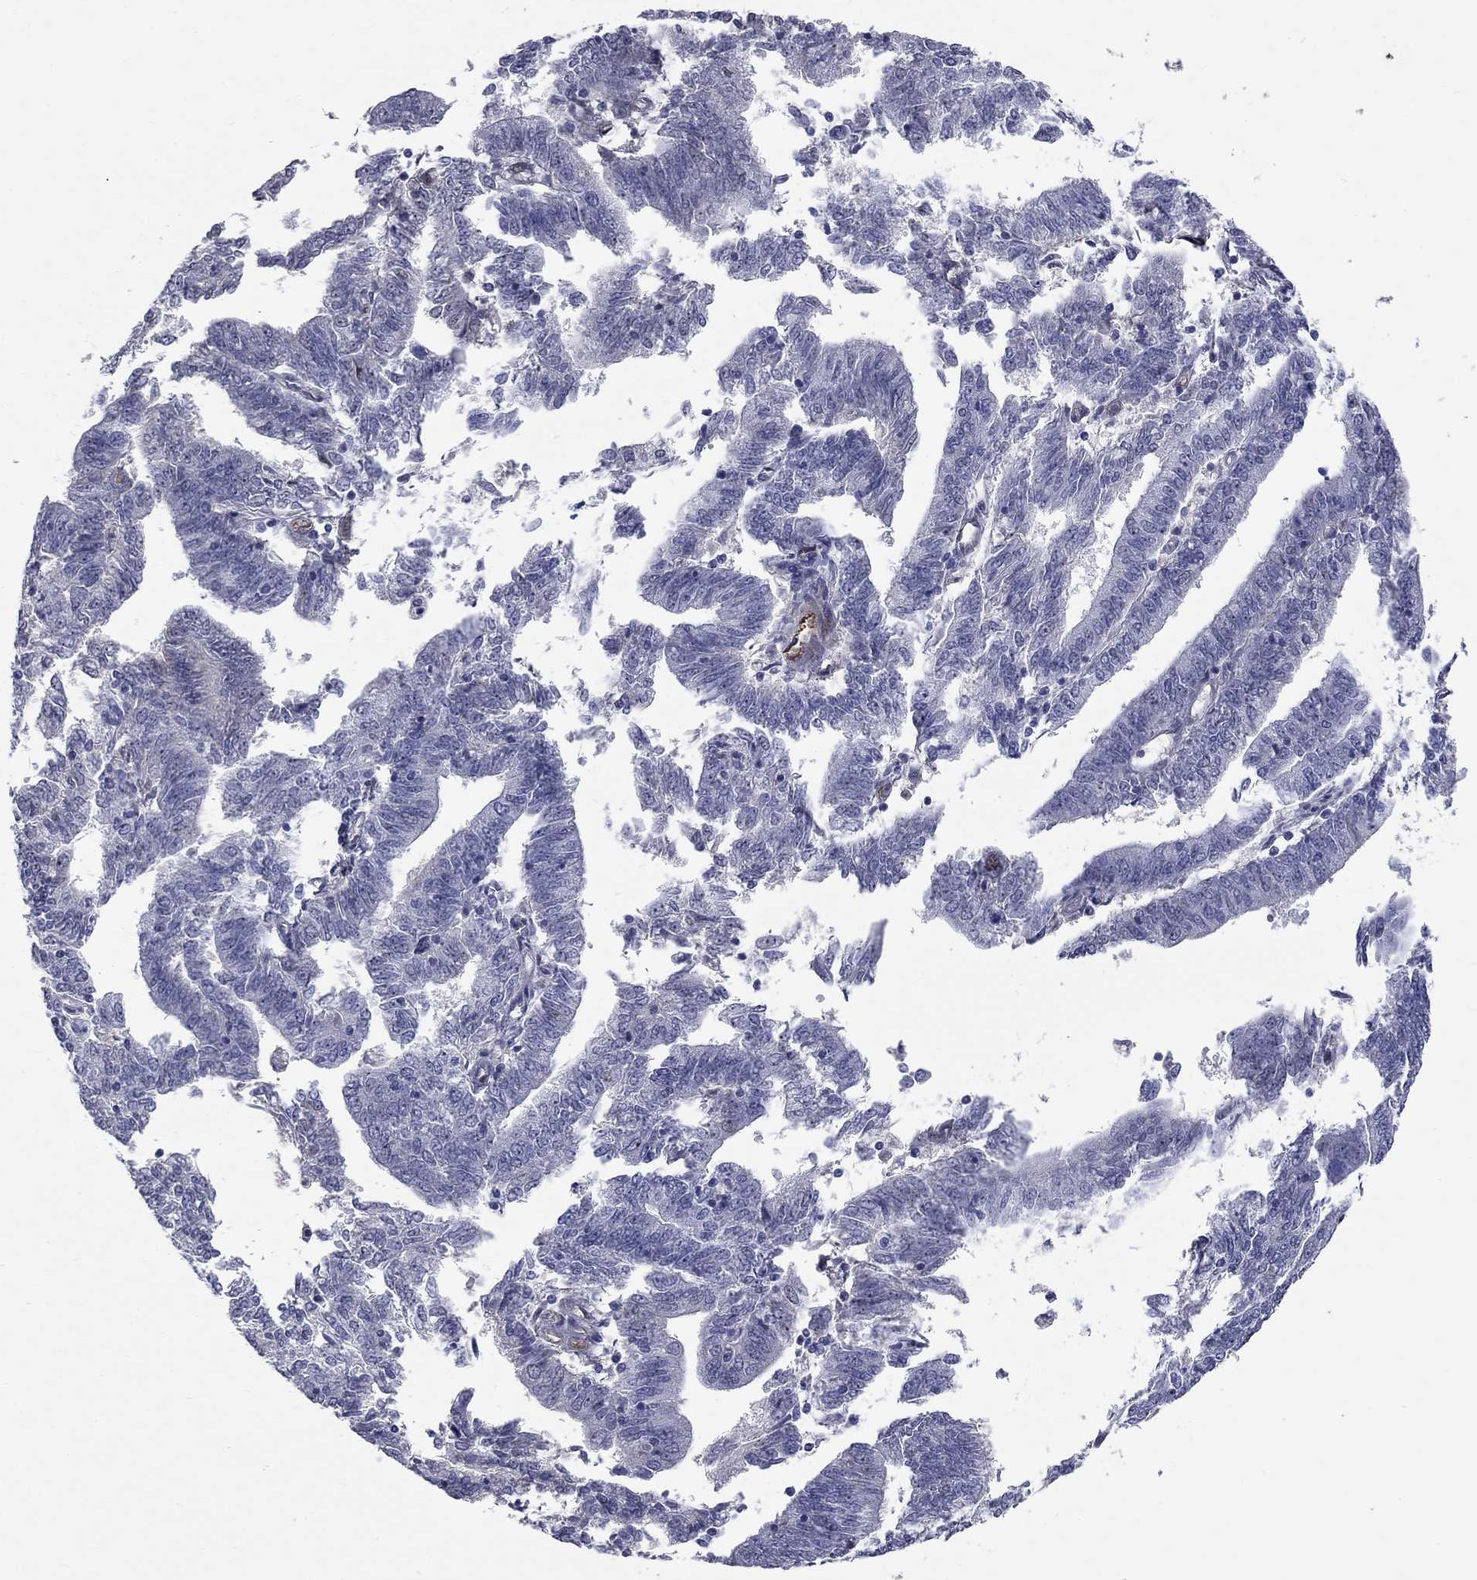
{"staining": {"intensity": "negative", "quantity": "none", "location": "none"}, "tissue": "endometrial cancer", "cell_type": "Tumor cells", "image_type": "cancer", "snomed": [{"axis": "morphology", "description": "Adenocarcinoma, NOS"}, {"axis": "topography", "description": "Endometrium"}], "caption": "Human adenocarcinoma (endometrial) stained for a protein using immunohistochemistry (IHC) exhibits no expression in tumor cells.", "gene": "SLC1A1", "patient": {"sex": "female", "age": 82}}